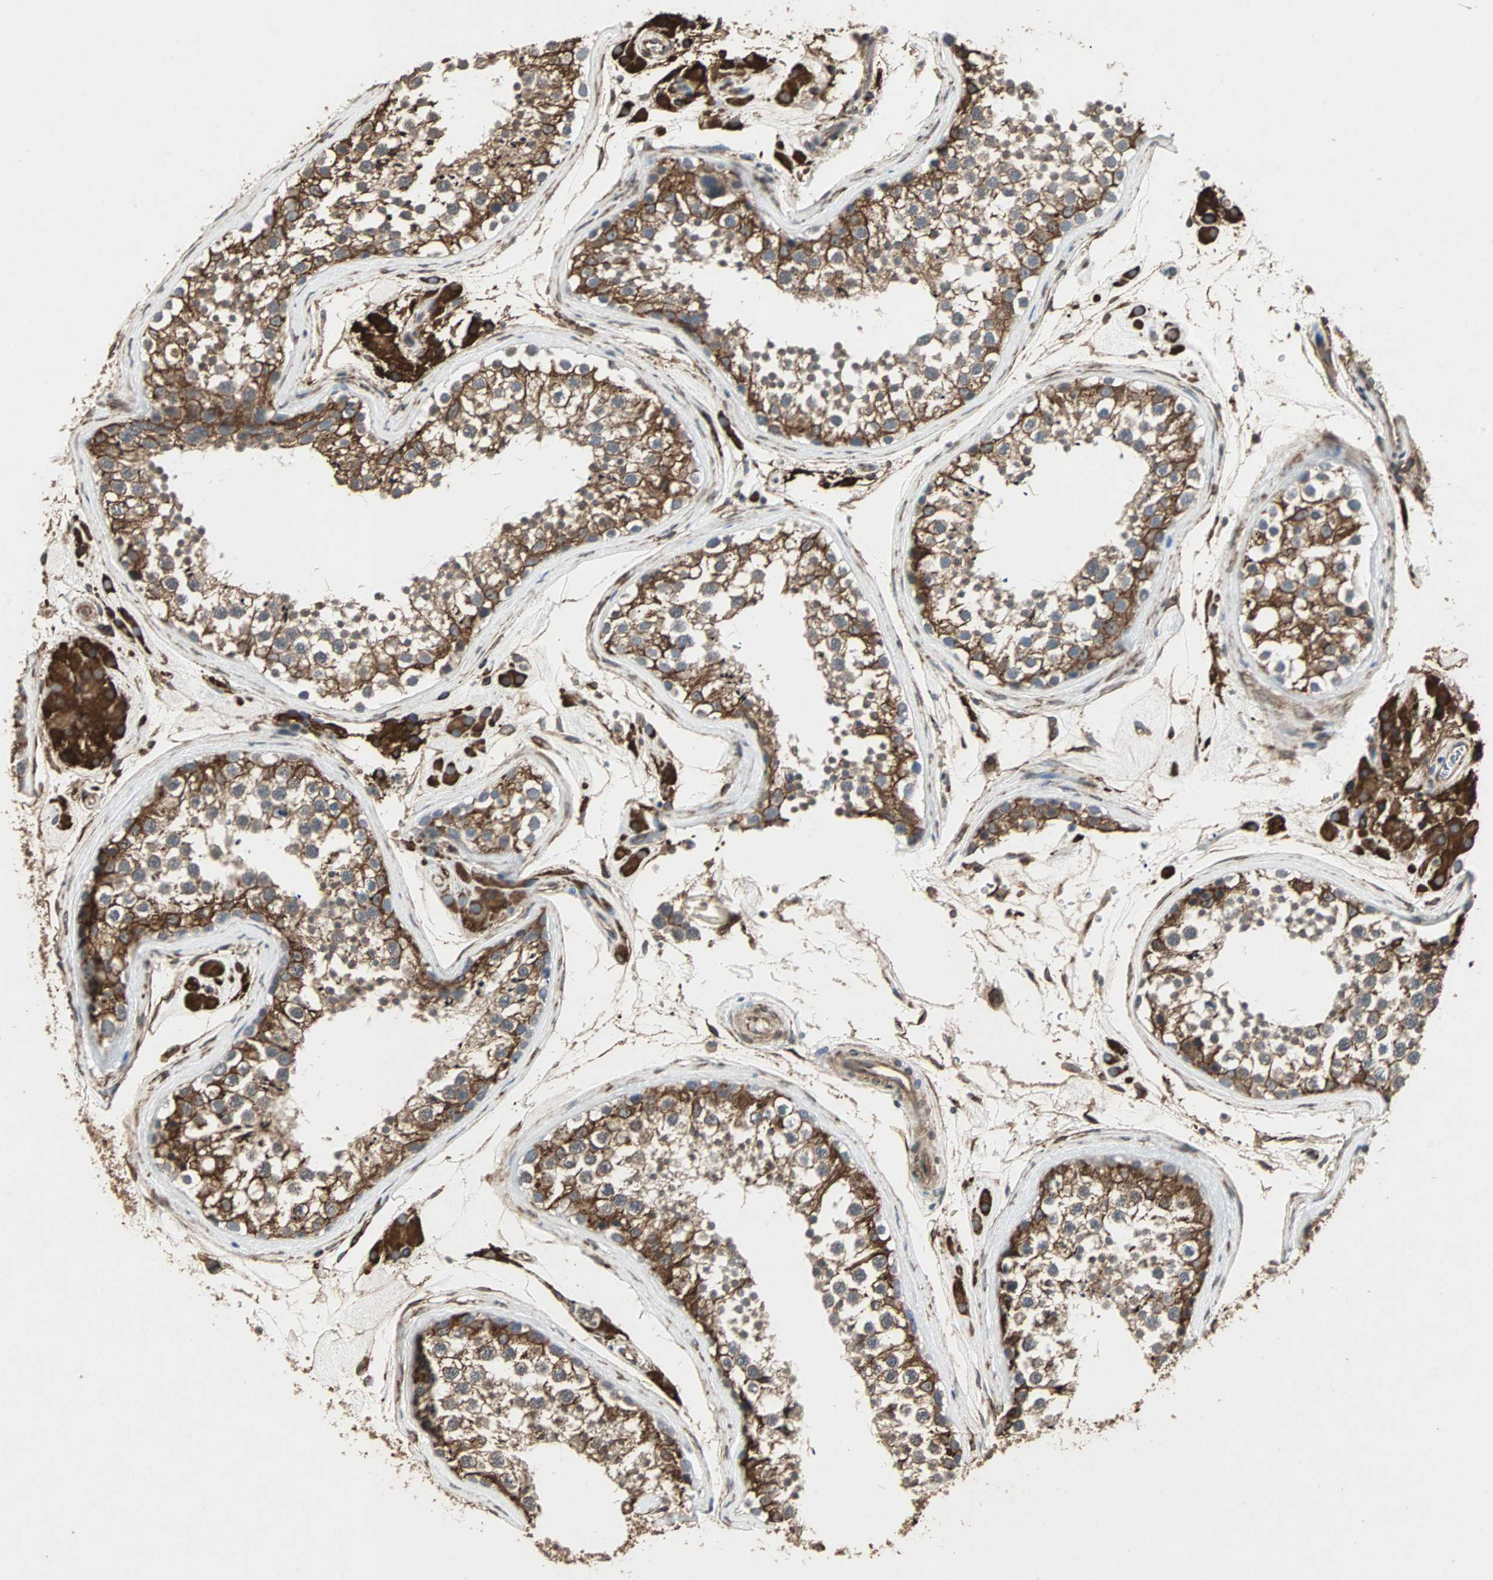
{"staining": {"intensity": "strong", "quantity": ">75%", "location": "cytoplasmic/membranous"}, "tissue": "testis", "cell_type": "Cells in seminiferous ducts", "image_type": "normal", "snomed": [{"axis": "morphology", "description": "Normal tissue, NOS"}, {"axis": "topography", "description": "Testis"}], "caption": "A micrograph of human testis stained for a protein demonstrates strong cytoplasmic/membranous brown staining in cells in seminiferous ducts. (Stains: DAB (3,3'-diaminobenzidine) in brown, nuclei in blue, Microscopy: brightfield microscopy at high magnification).", "gene": "TRPV4", "patient": {"sex": "male", "age": 46}}